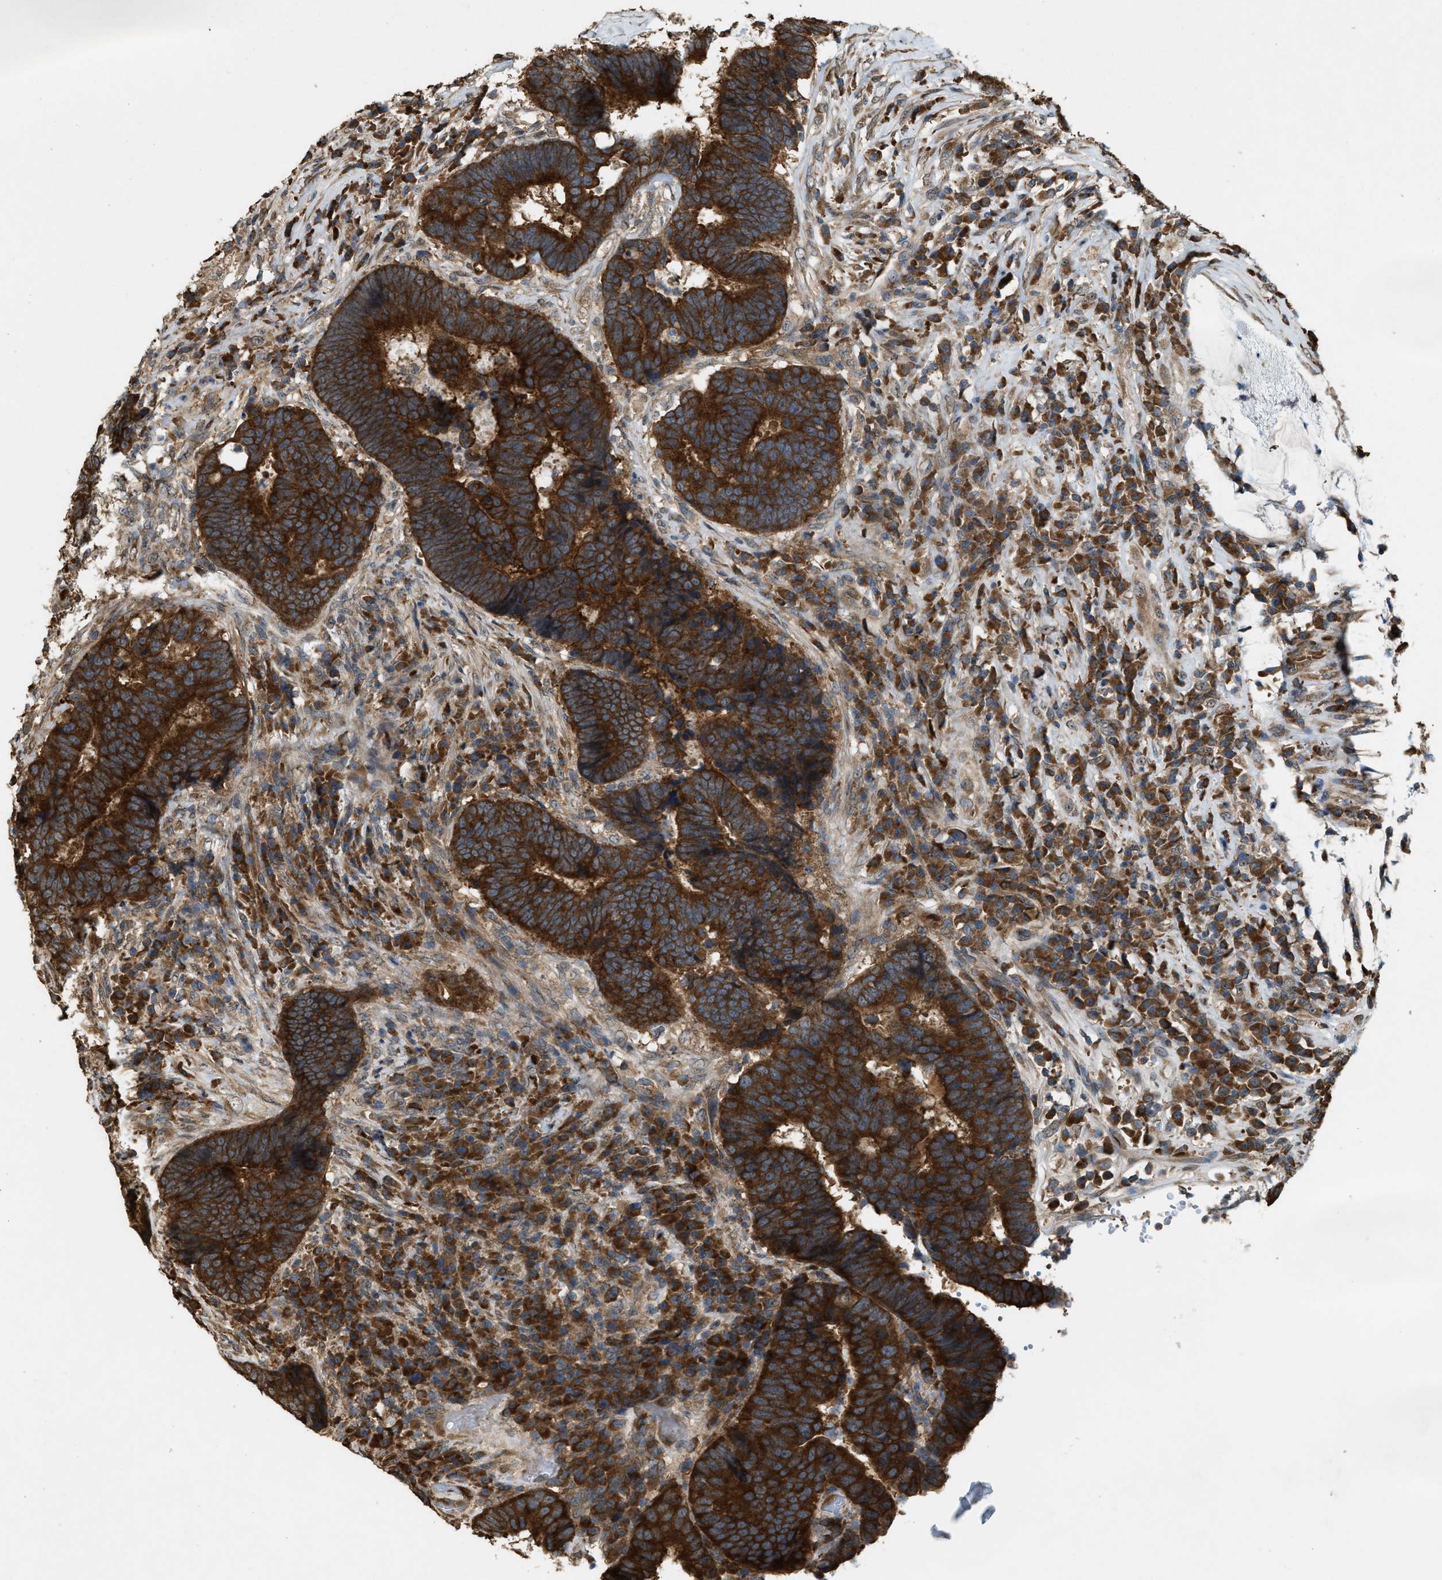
{"staining": {"intensity": "strong", "quantity": ">75%", "location": "cytoplasmic/membranous"}, "tissue": "colorectal cancer", "cell_type": "Tumor cells", "image_type": "cancer", "snomed": [{"axis": "morphology", "description": "Adenocarcinoma, NOS"}, {"axis": "topography", "description": "Rectum"}], "caption": "Colorectal cancer (adenocarcinoma) was stained to show a protein in brown. There is high levels of strong cytoplasmic/membranous expression in about >75% of tumor cells.", "gene": "ARHGEF5", "patient": {"sex": "female", "age": 89}}